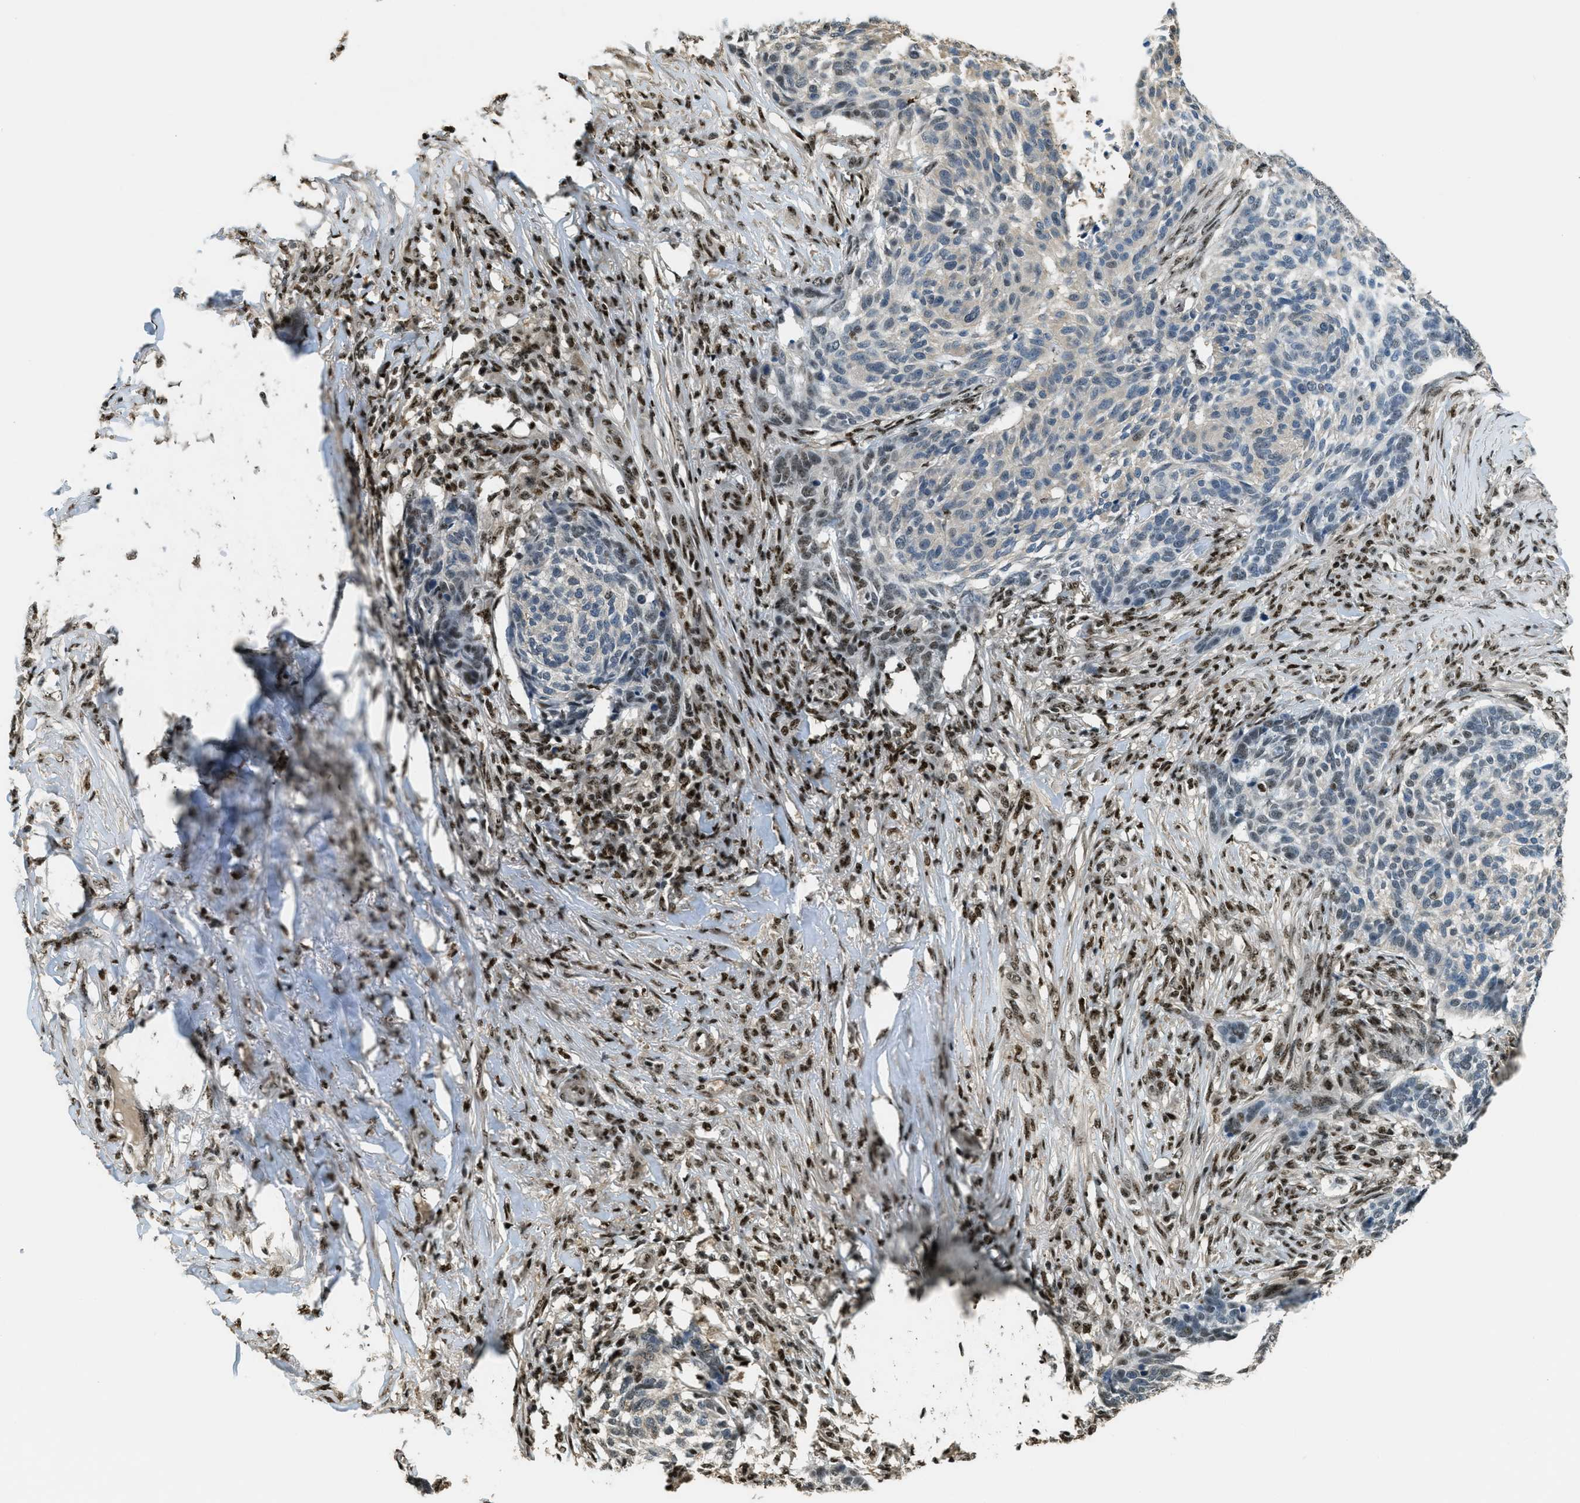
{"staining": {"intensity": "weak", "quantity": "<25%", "location": "nuclear"}, "tissue": "skin cancer", "cell_type": "Tumor cells", "image_type": "cancer", "snomed": [{"axis": "morphology", "description": "Basal cell carcinoma"}, {"axis": "topography", "description": "Skin"}], "caption": "The image shows no significant expression in tumor cells of skin basal cell carcinoma.", "gene": "SP100", "patient": {"sex": "male", "age": 85}}